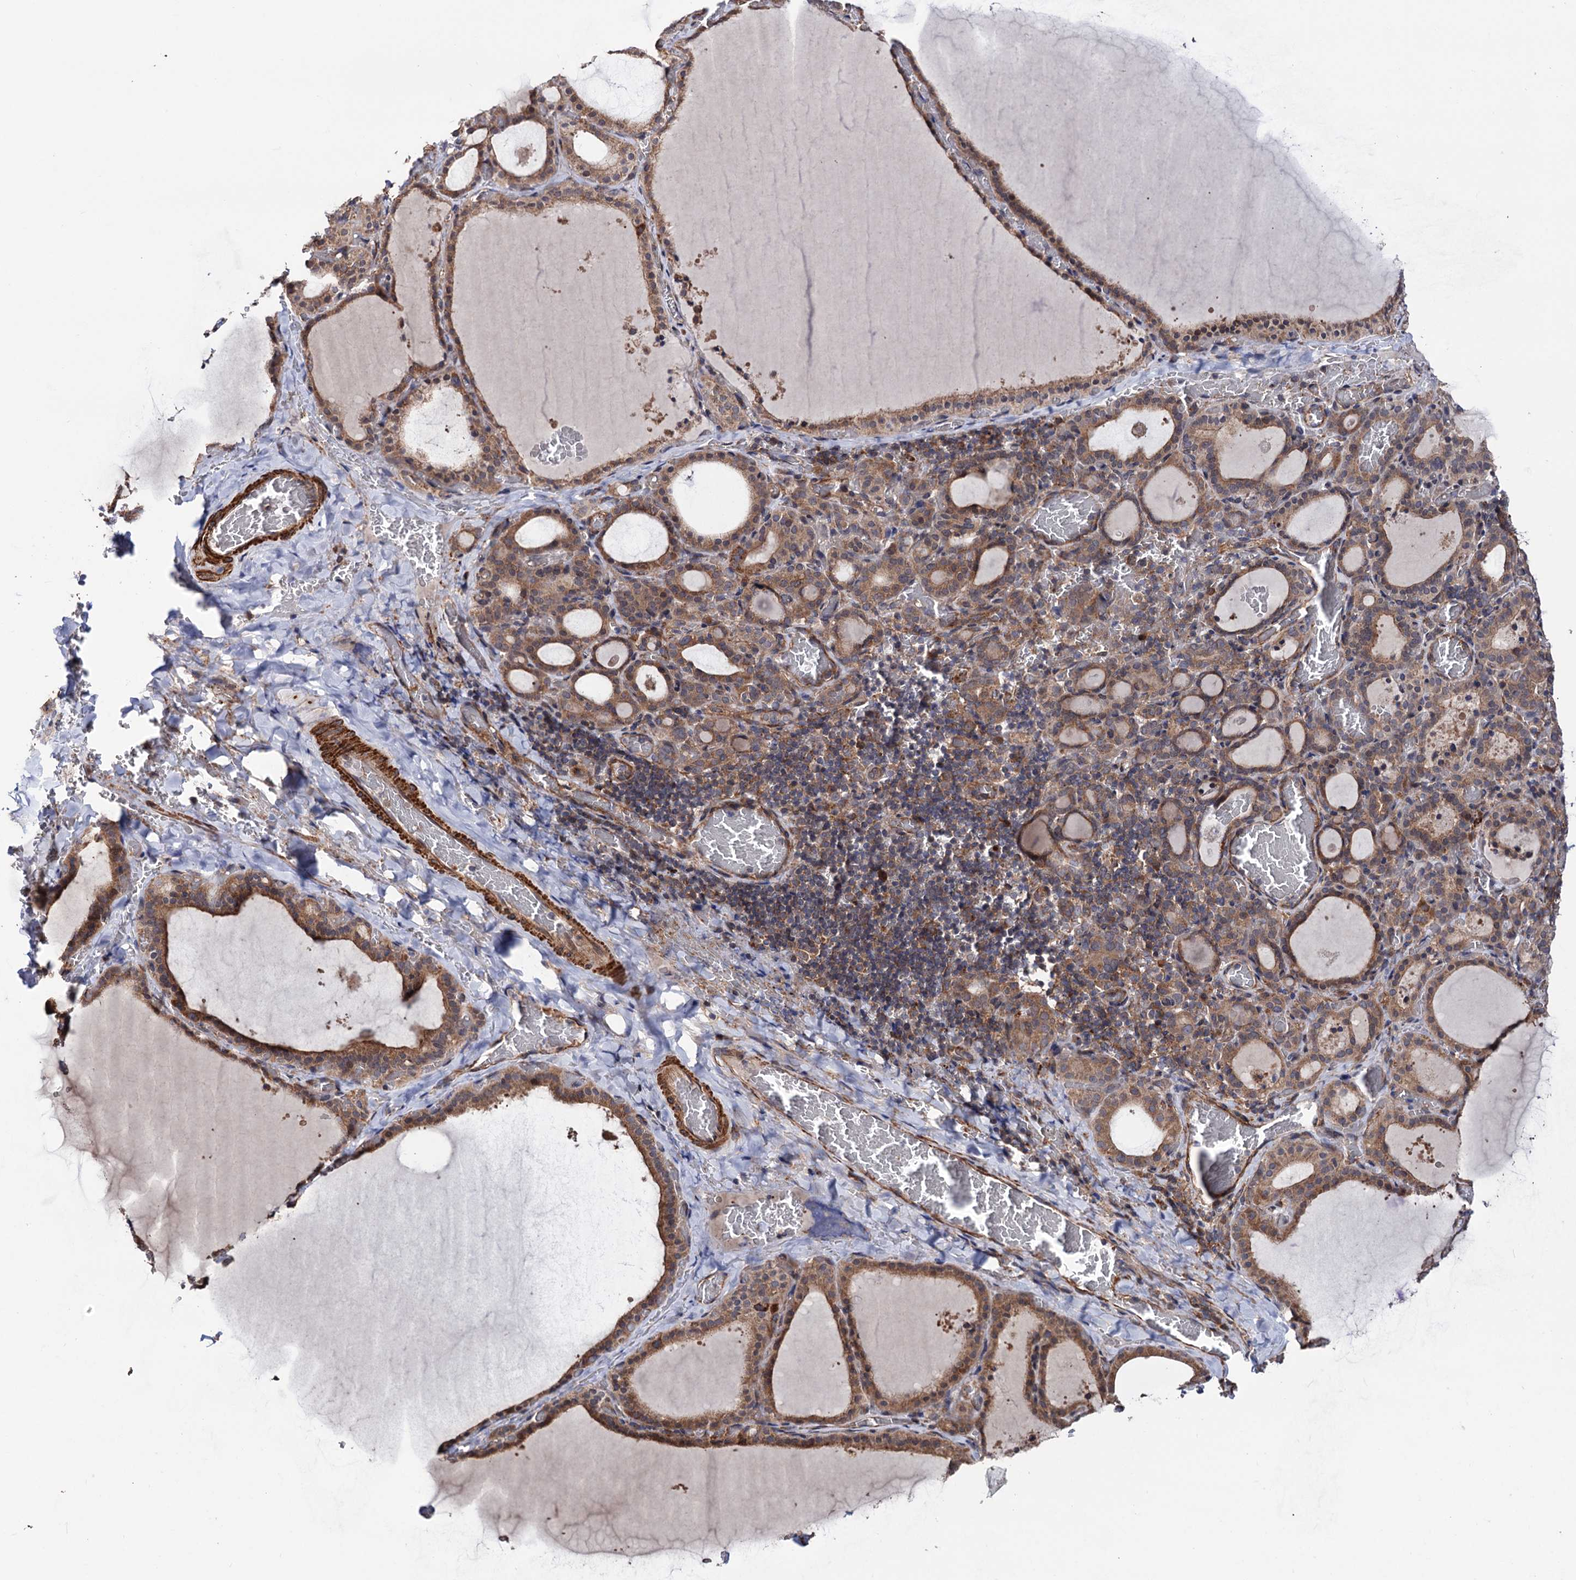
{"staining": {"intensity": "moderate", "quantity": ">75%", "location": "cytoplasmic/membranous"}, "tissue": "thyroid gland", "cell_type": "Glandular cells", "image_type": "normal", "snomed": [{"axis": "morphology", "description": "Normal tissue, NOS"}, {"axis": "topography", "description": "Thyroid gland"}], "caption": "High-power microscopy captured an IHC image of normal thyroid gland, revealing moderate cytoplasmic/membranous staining in approximately >75% of glandular cells.", "gene": "FERMT2", "patient": {"sex": "female", "age": 39}}